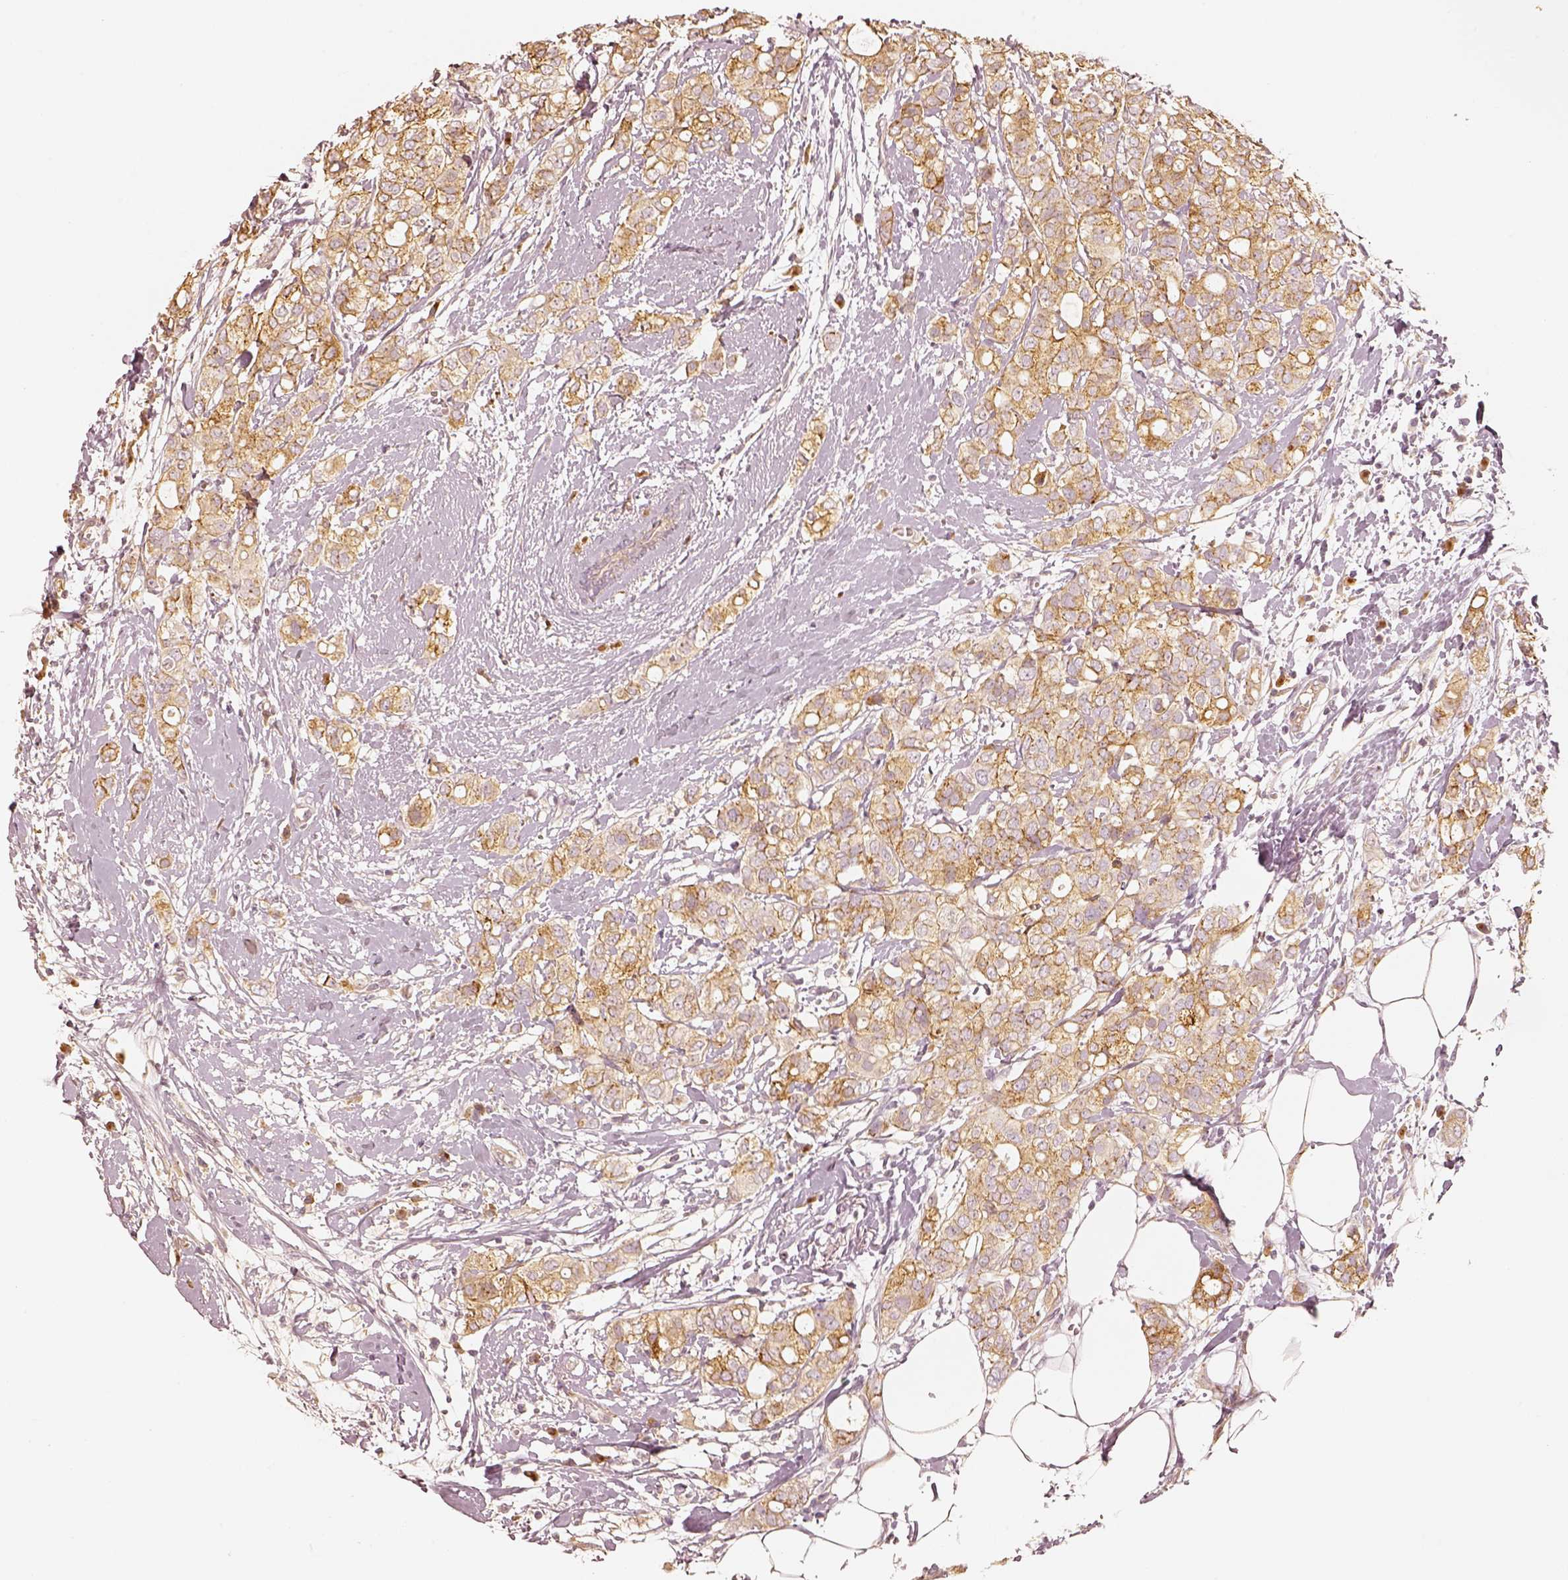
{"staining": {"intensity": "moderate", "quantity": ">75%", "location": "cytoplasmic/membranous"}, "tissue": "breast cancer", "cell_type": "Tumor cells", "image_type": "cancer", "snomed": [{"axis": "morphology", "description": "Duct carcinoma"}, {"axis": "topography", "description": "Breast"}], "caption": "A high-resolution image shows immunohistochemistry staining of breast intraductal carcinoma, which exhibits moderate cytoplasmic/membranous positivity in about >75% of tumor cells.", "gene": "GORASP2", "patient": {"sex": "female", "age": 40}}